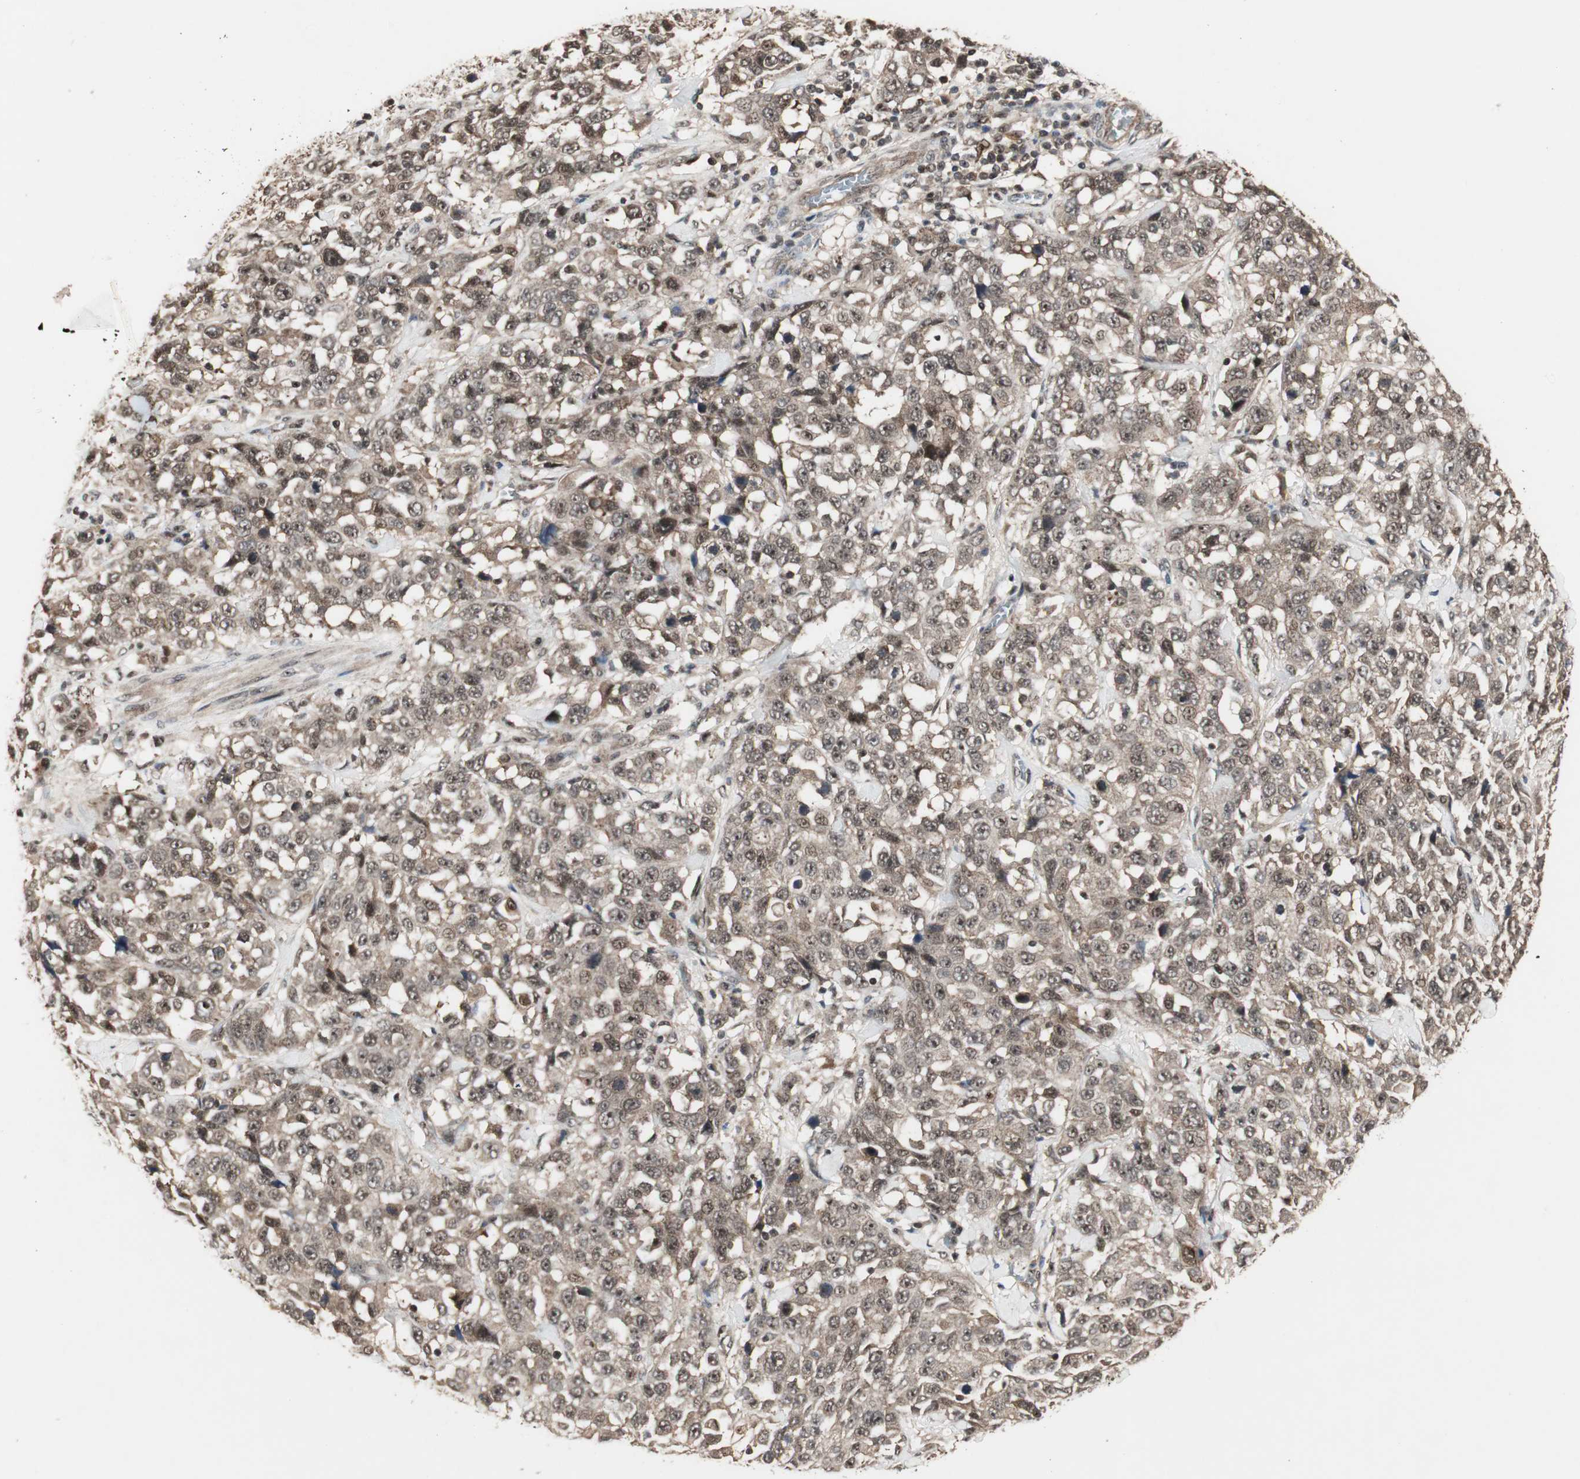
{"staining": {"intensity": "weak", "quantity": ">75%", "location": "cytoplasmic/membranous,nuclear"}, "tissue": "stomach cancer", "cell_type": "Tumor cells", "image_type": "cancer", "snomed": [{"axis": "morphology", "description": "Normal tissue, NOS"}, {"axis": "morphology", "description": "Adenocarcinoma, NOS"}, {"axis": "topography", "description": "Stomach"}], "caption": "Approximately >75% of tumor cells in stomach cancer display weak cytoplasmic/membranous and nuclear protein staining as visualized by brown immunohistochemical staining.", "gene": "CSNK2B", "patient": {"sex": "male", "age": 48}}